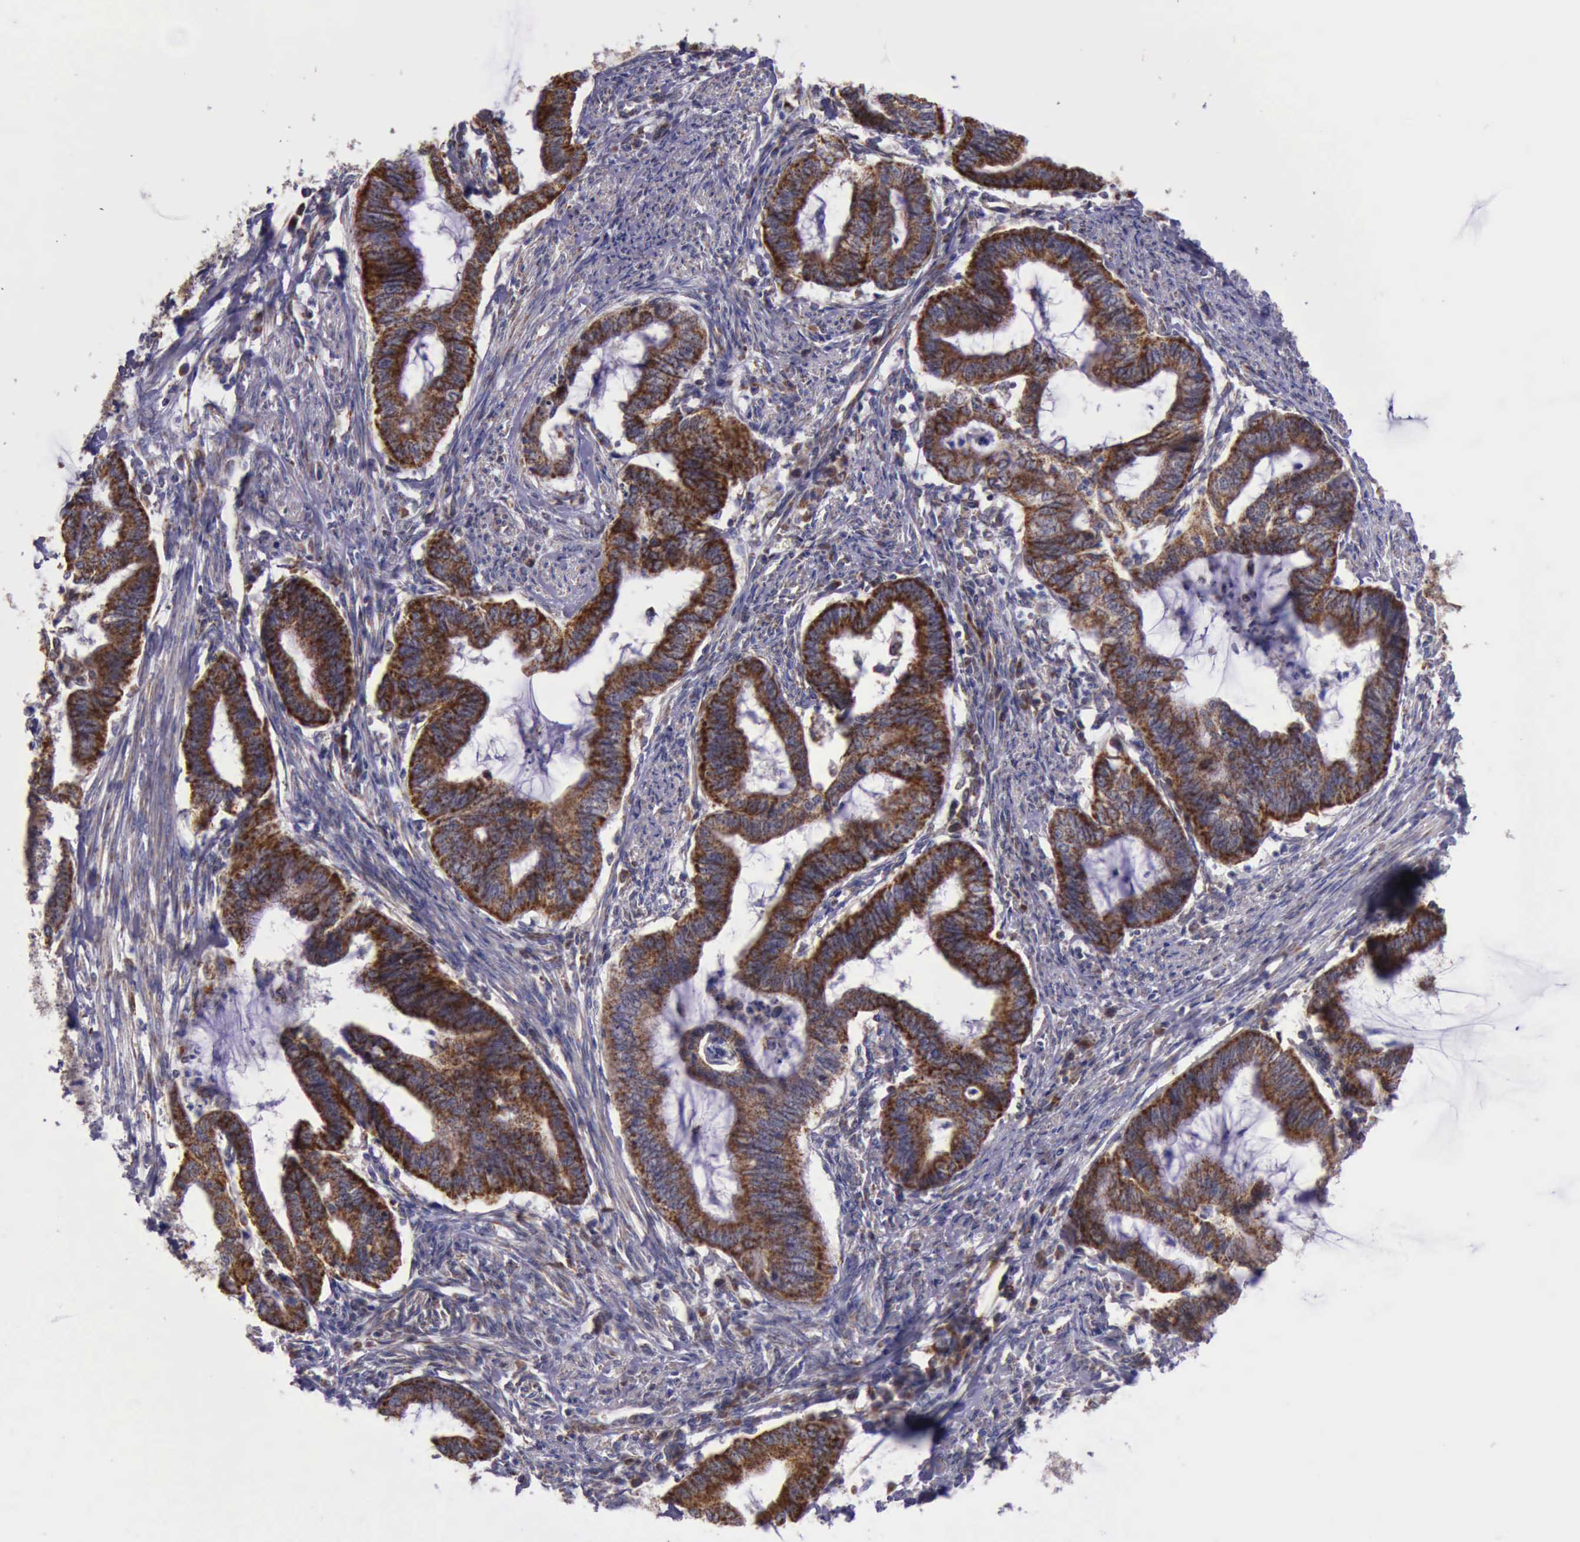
{"staining": {"intensity": "strong", "quantity": ">75%", "location": "cytoplasmic/membranous"}, "tissue": "endometrial cancer", "cell_type": "Tumor cells", "image_type": "cancer", "snomed": [{"axis": "morphology", "description": "Necrosis, NOS"}, {"axis": "morphology", "description": "Adenocarcinoma, NOS"}, {"axis": "topography", "description": "Endometrium"}], "caption": "Endometrial adenocarcinoma stained with a brown dye shows strong cytoplasmic/membranous positive staining in approximately >75% of tumor cells.", "gene": "TXN2", "patient": {"sex": "female", "age": 79}}